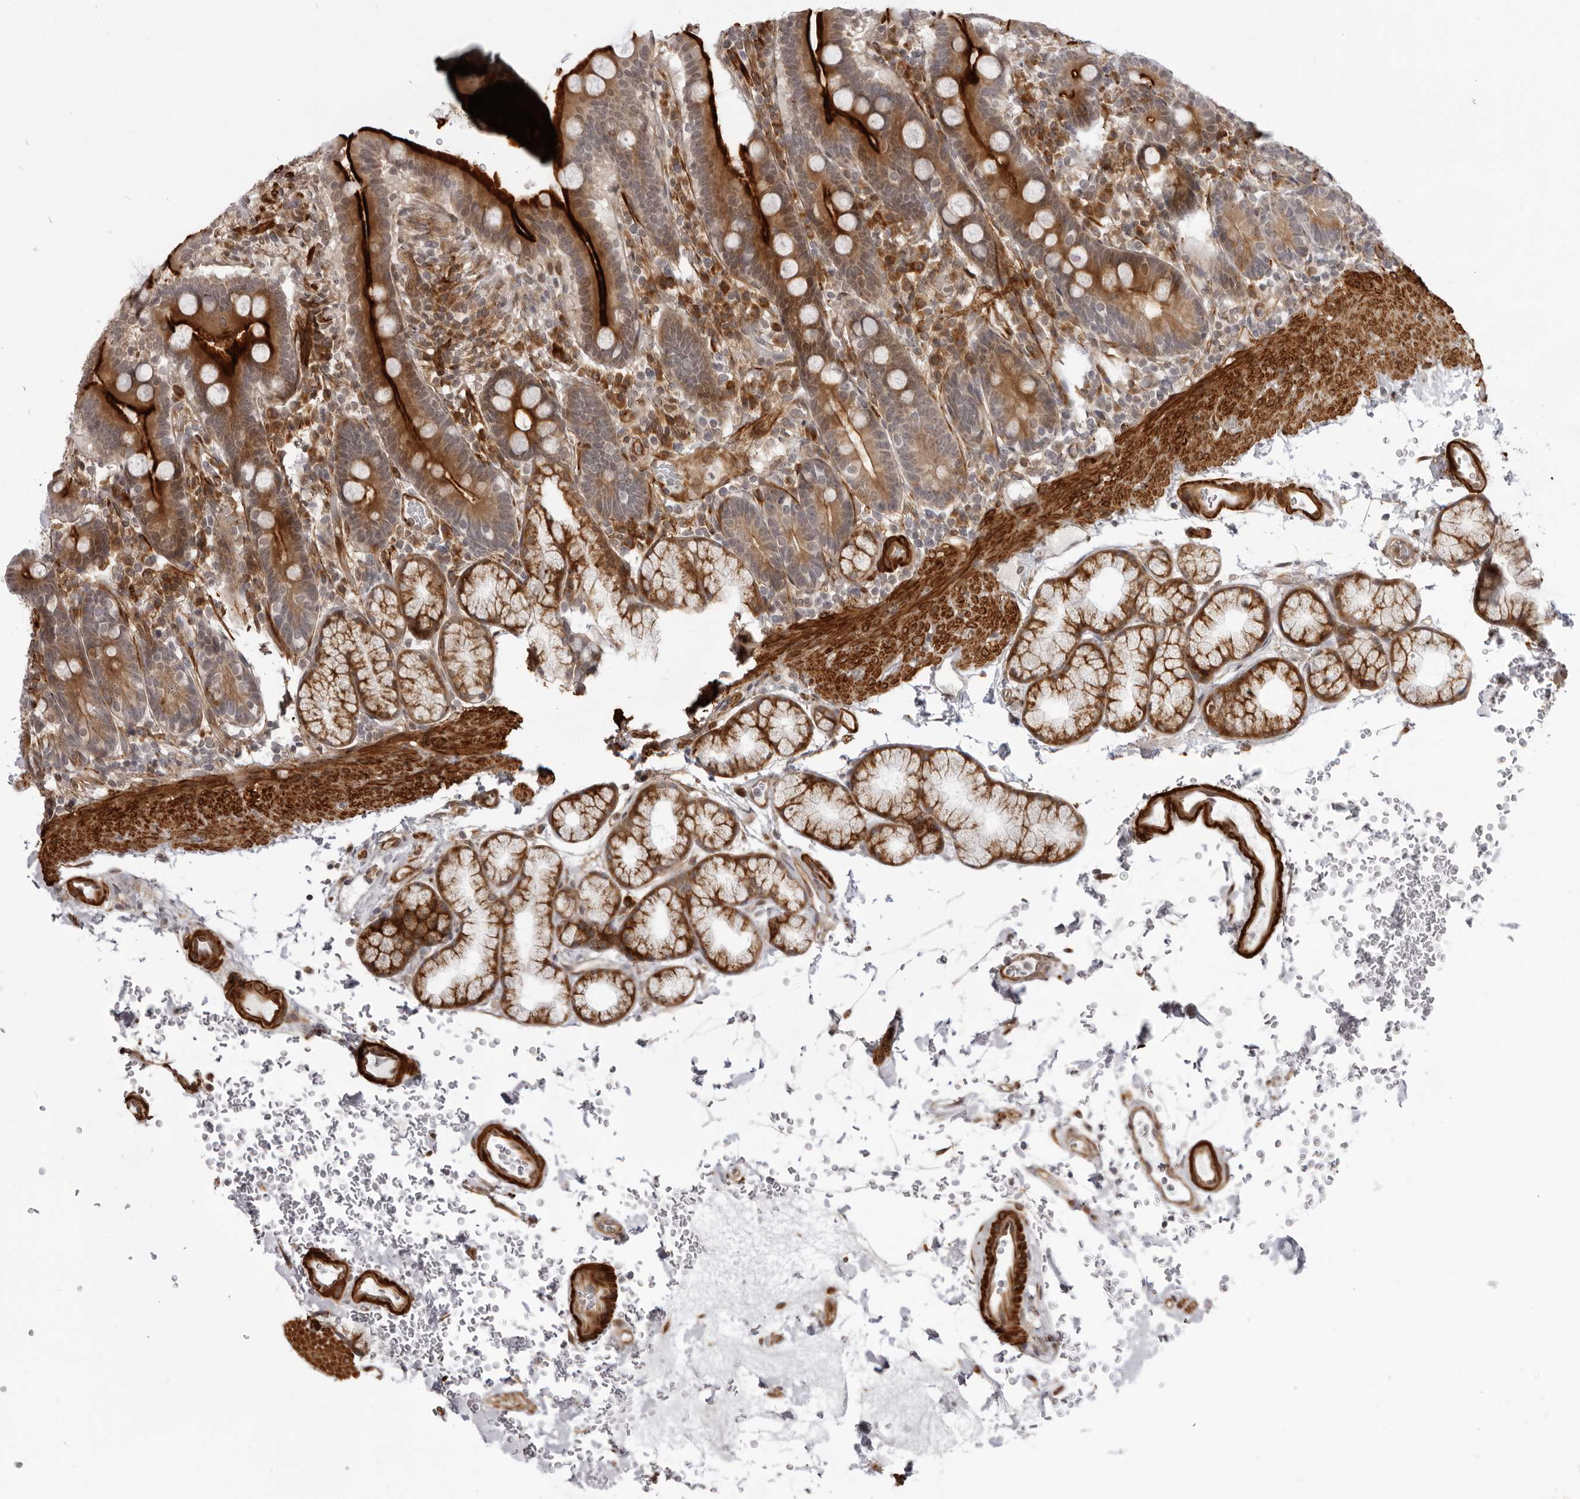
{"staining": {"intensity": "strong", "quantity": ">75%", "location": "cytoplasmic/membranous"}, "tissue": "duodenum", "cell_type": "Glandular cells", "image_type": "normal", "snomed": [{"axis": "morphology", "description": "Normal tissue, NOS"}, {"axis": "topography", "description": "Duodenum"}], "caption": "Strong cytoplasmic/membranous expression is appreciated in approximately >75% of glandular cells in benign duodenum.", "gene": "SRGAP2", "patient": {"sex": "male", "age": 54}}